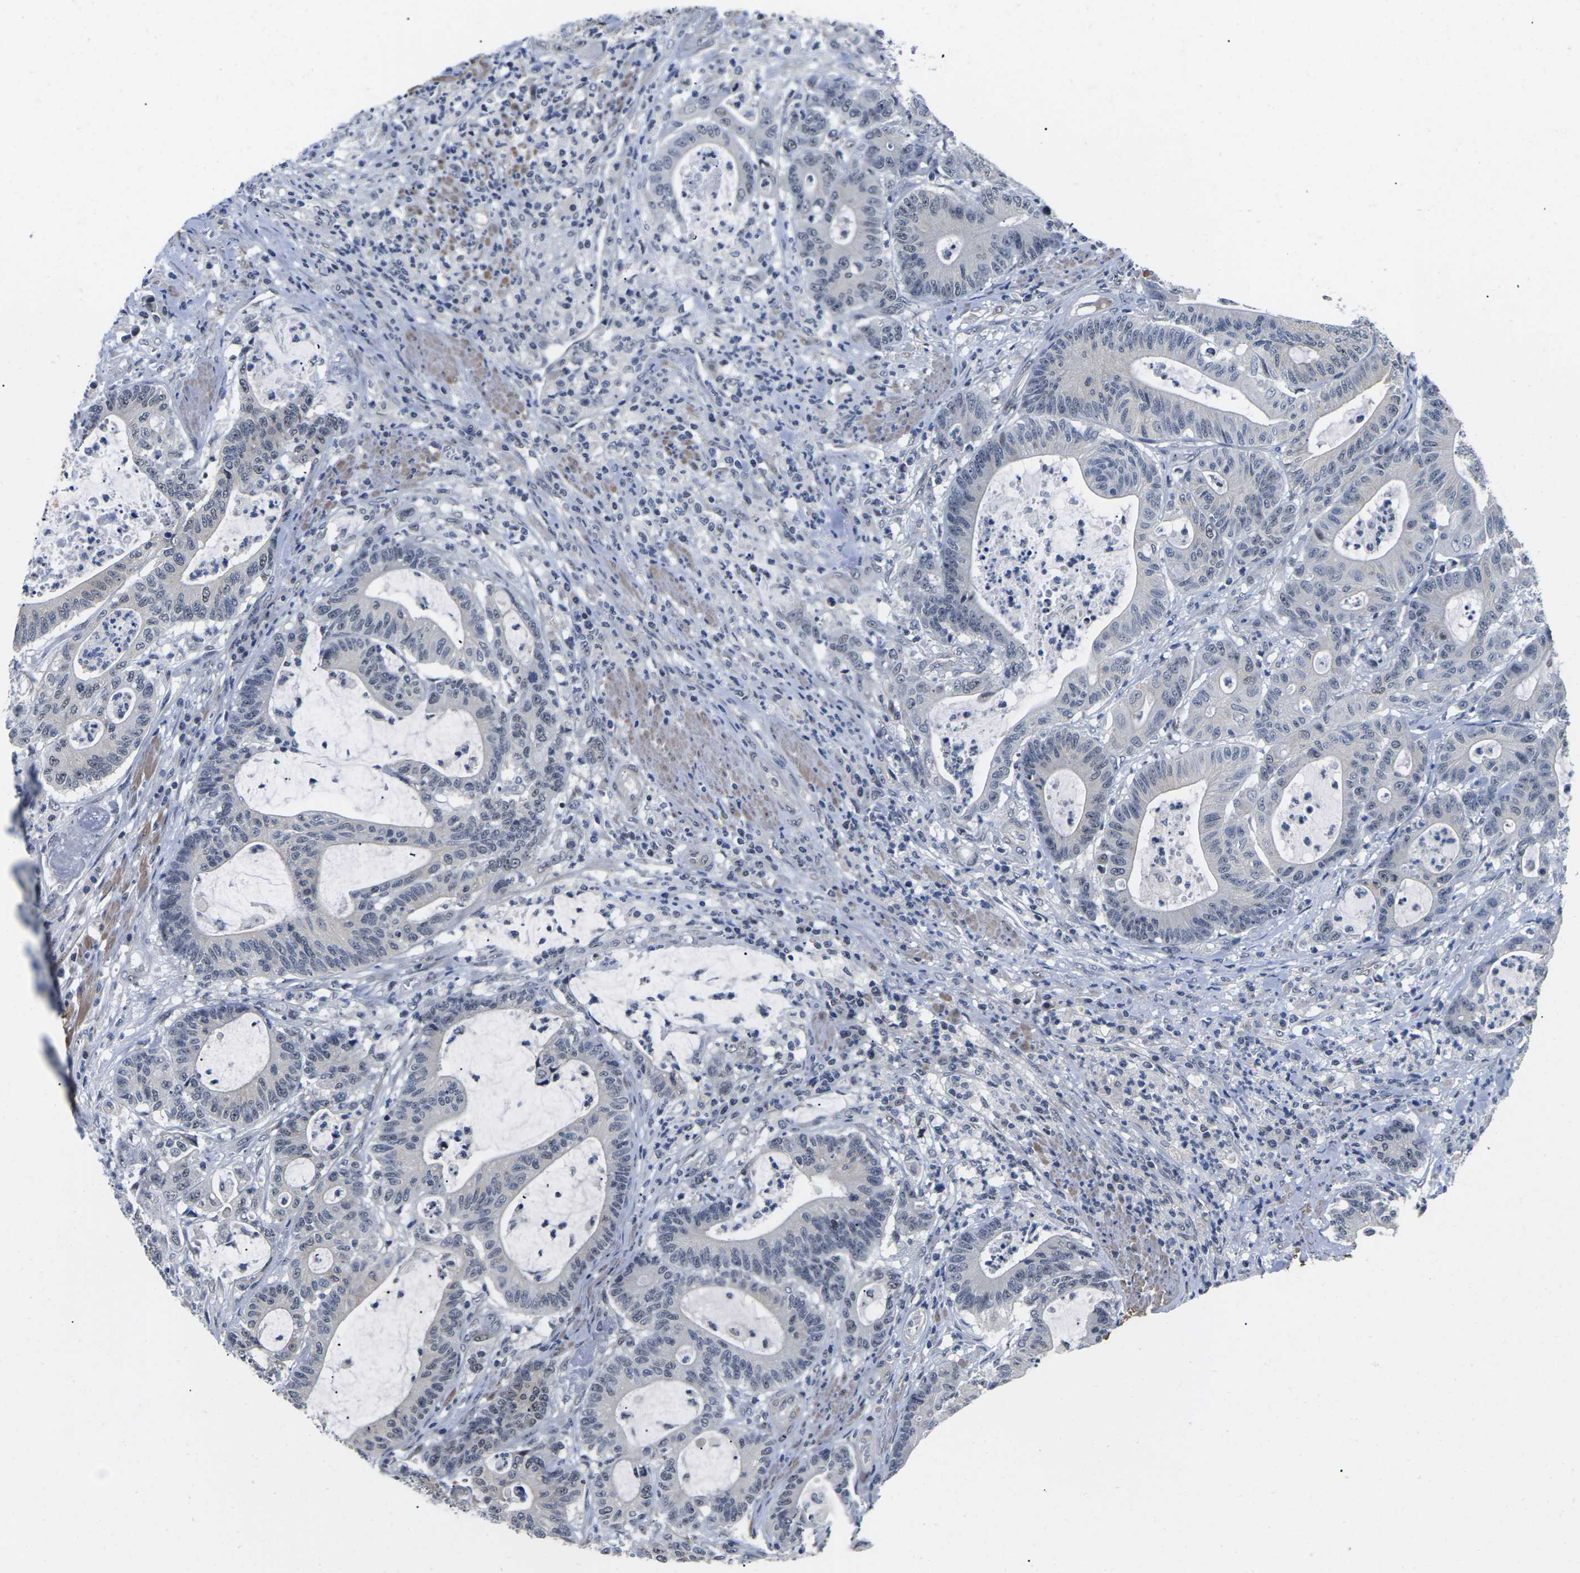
{"staining": {"intensity": "negative", "quantity": "none", "location": "none"}, "tissue": "colorectal cancer", "cell_type": "Tumor cells", "image_type": "cancer", "snomed": [{"axis": "morphology", "description": "Adenocarcinoma, NOS"}, {"axis": "topography", "description": "Colon"}], "caption": "Adenocarcinoma (colorectal) stained for a protein using immunohistochemistry reveals no positivity tumor cells.", "gene": "ST6GAL2", "patient": {"sex": "female", "age": 84}}